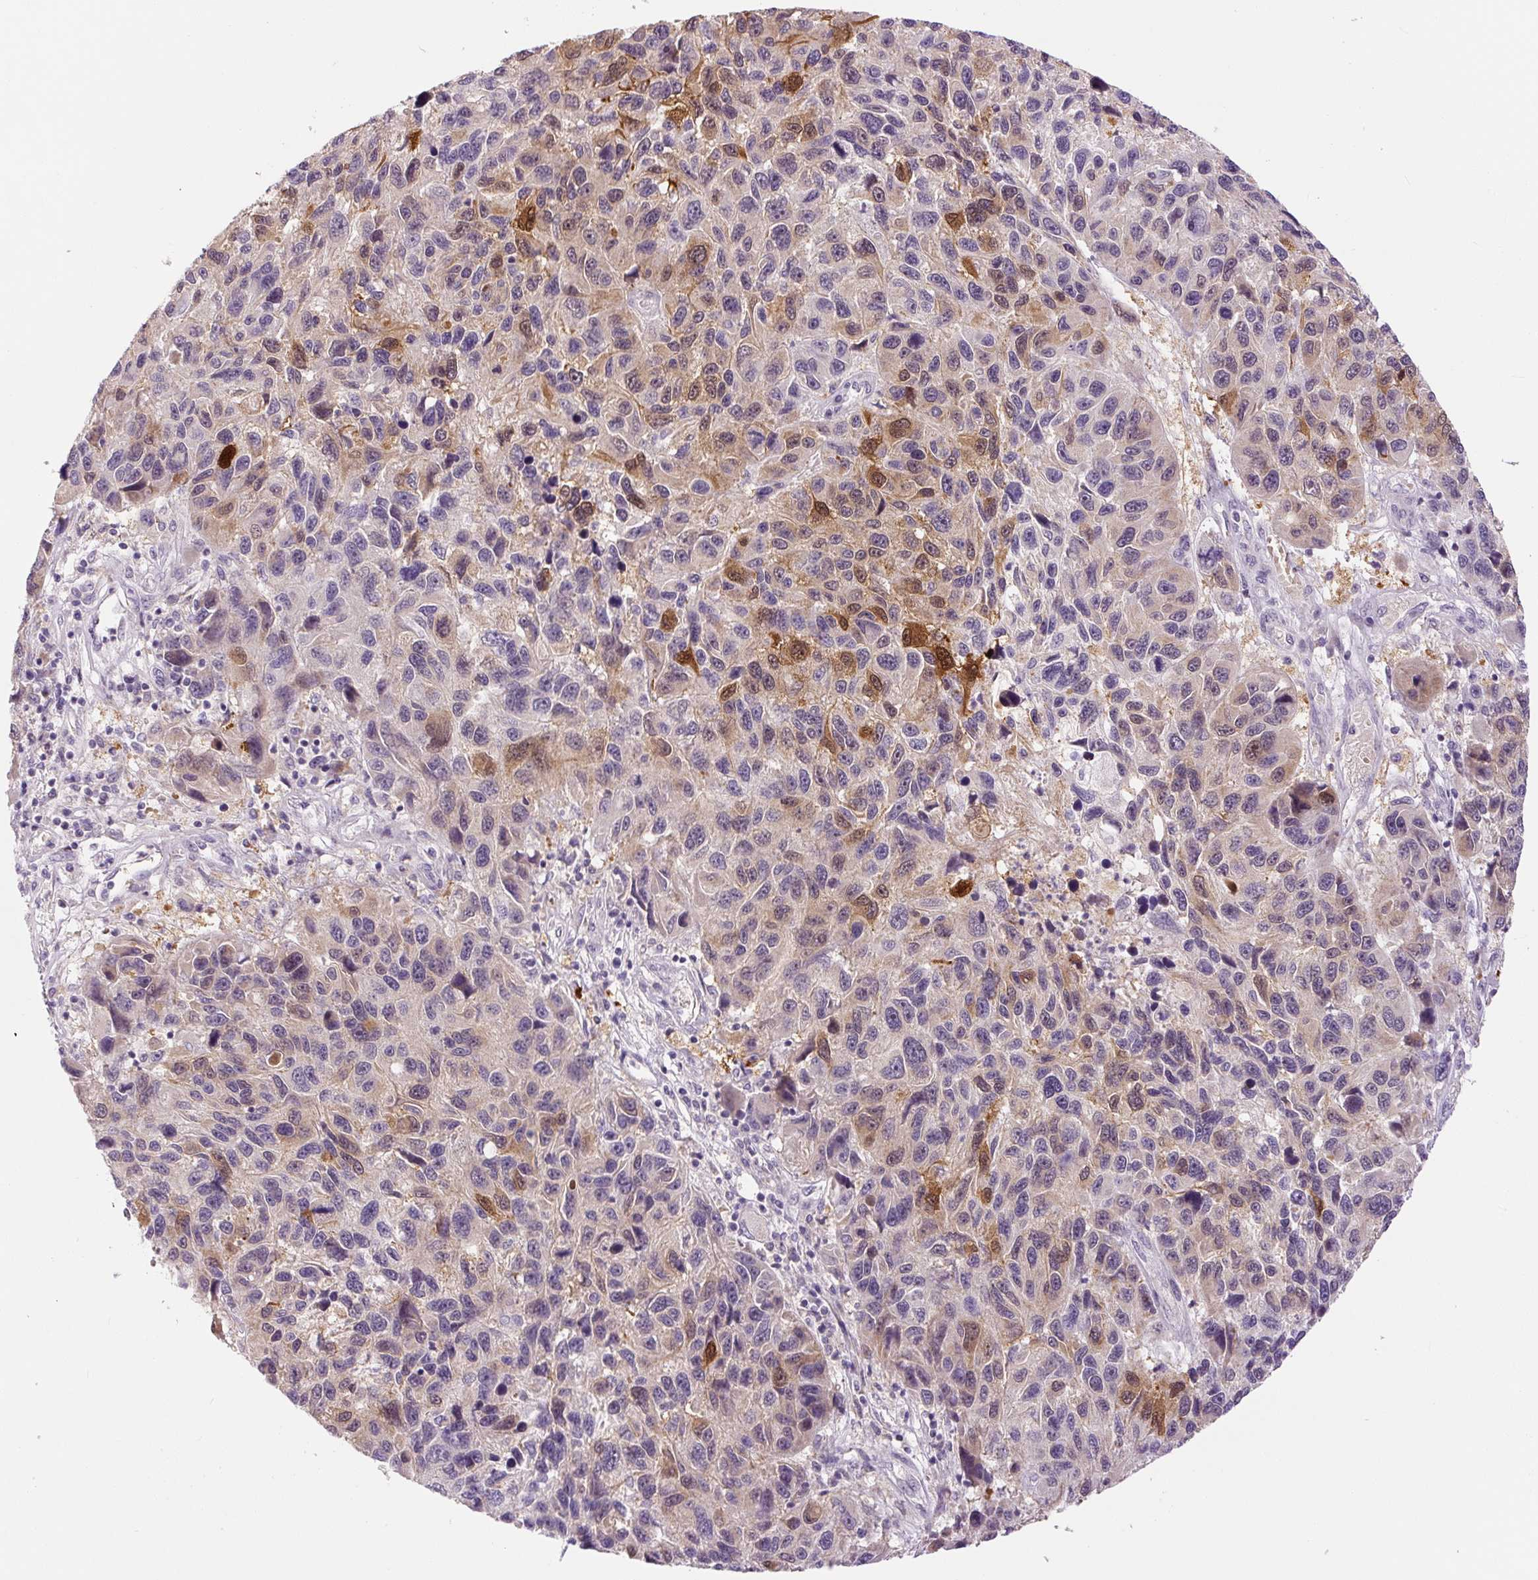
{"staining": {"intensity": "moderate", "quantity": "<25%", "location": "cytoplasmic/membranous,nuclear"}, "tissue": "melanoma", "cell_type": "Tumor cells", "image_type": "cancer", "snomed": [{"axis": "morphology", "description": "Malignant melanoma, NOS"}, {"axis": "topography", "description": "Skin"}], "caption": "IHC (DAB) staining of malignant melanoma demonstrates moderate cytoplasmic/membranous and nuclear protein positivity in approximately <25% of tumor cells. (DAB (3,3'-diaminobenzidine) IHC with brightfield microscopy, high magnification).", "gene": "FABP7", "patient": {"sex": "male", "age": 53}}